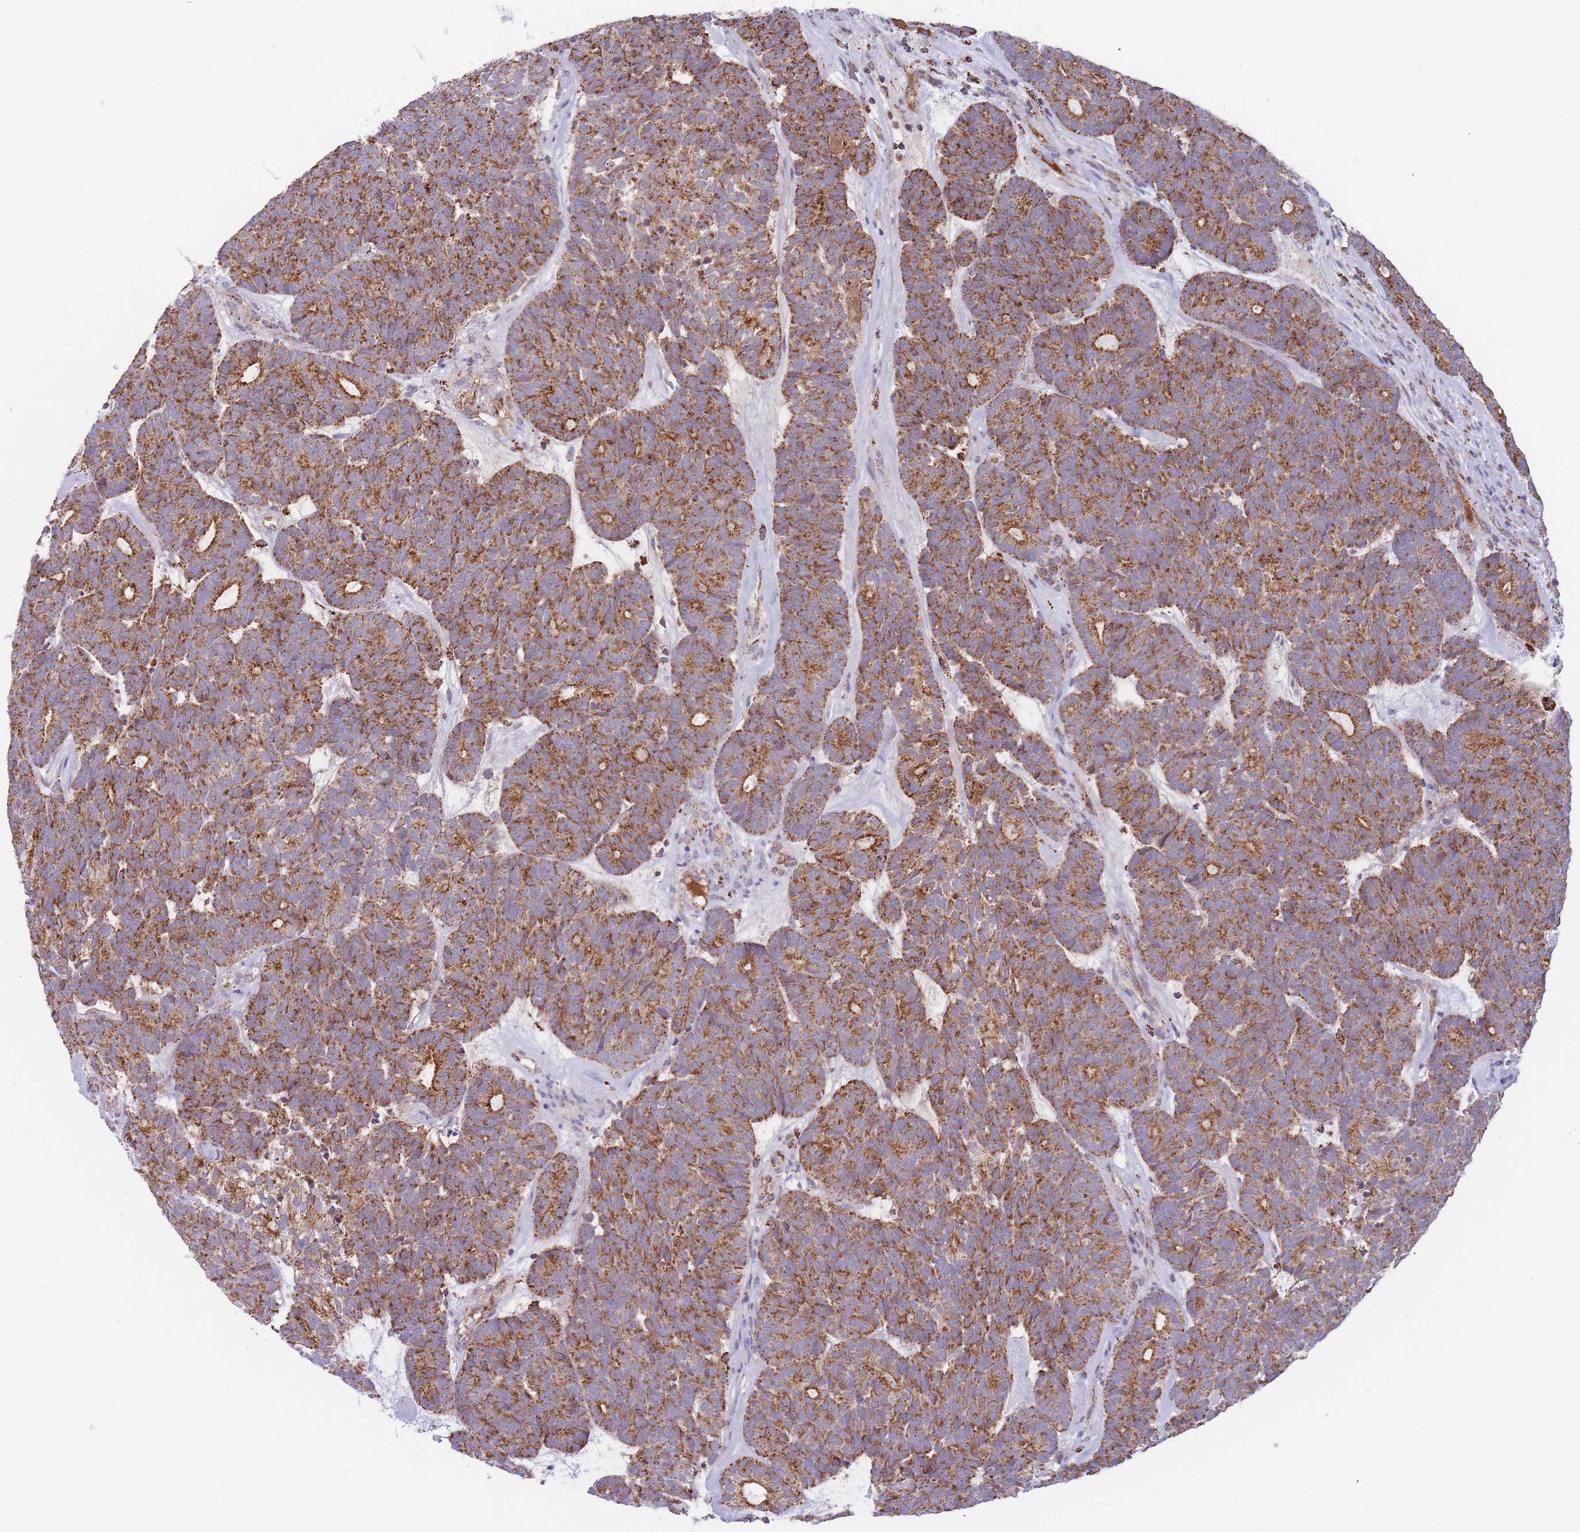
{"staining": {"intensity": "strong", "quantity": ">75%", "location": "cytoplasmic/membranous"}, "tissue": "head and neck cancer", "cell_type": "Tumor cells", "image_type": "cancer", "snomed": [{"axis": "morphology", "description": "Adenocarcinoma, NOS"}, {"axis": "topography", "description": "Head-Neck"}], "caption": "Adenocarcinoma (head and neck) tissue demonstrates strong cytoplasmic/membranous staining in about >75% of tumor cells (brown staining indicates protein expression, while blue staining denotes nuclei).", "gene": "MRPL17", "patient": {"sex": "female", "age": 81}}